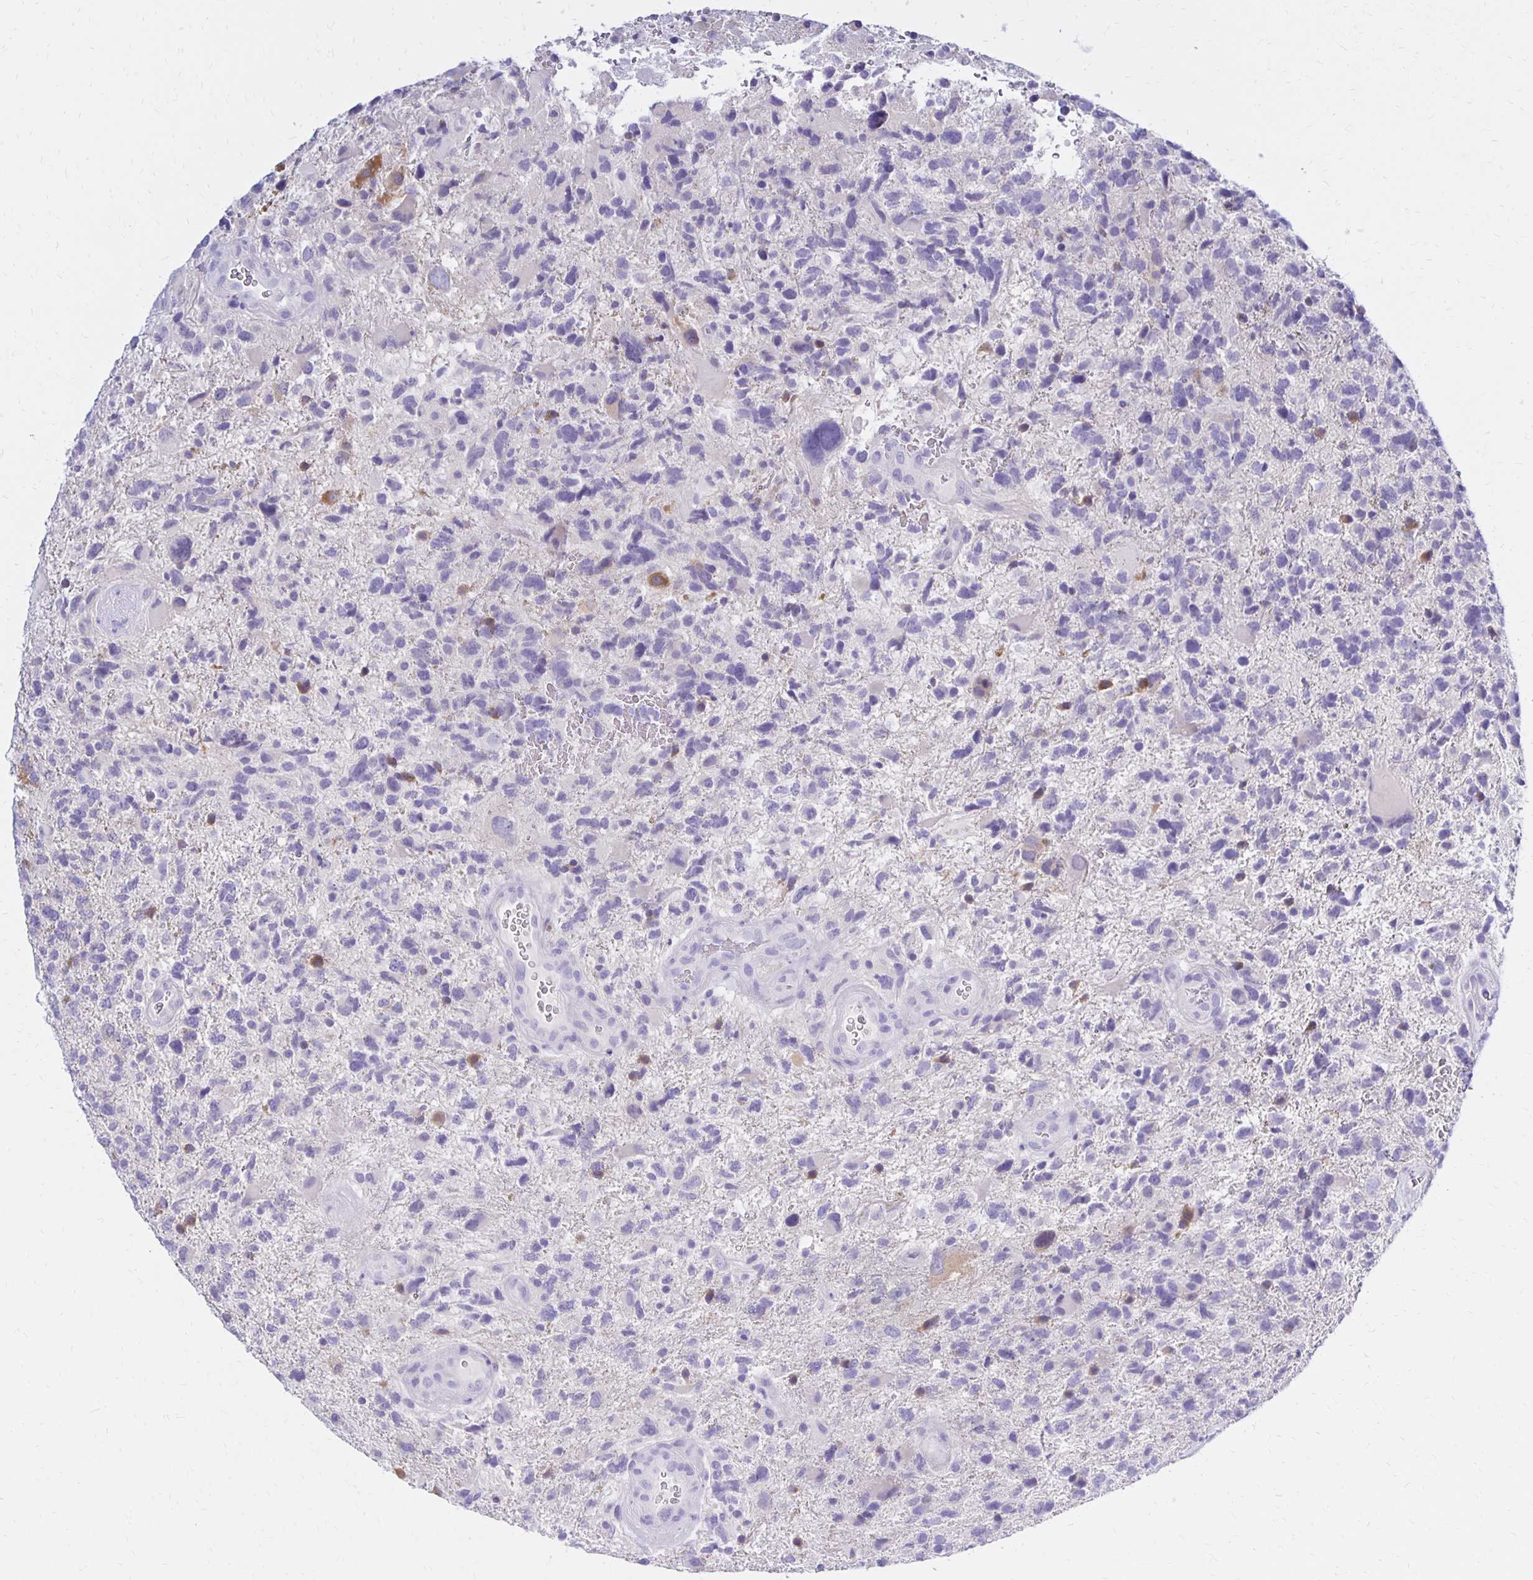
{"staining": {"intensity": "negative", "quantity": "none", "location": "none"}, "tissue": "glioma", "cell_type": "Tumor cells", "image_type": "cancer", "snomed": [{"axis": "morphology", "description": "Glioma, malignant, High grade"}, {"axis": "topography", "description": "Brain"}], "caption": "High power microscopy image of an IHC photomicrograph of malignant glioma (high-grade), revealing no significant staining in tumor cells.", "gene": "FNTB", "patient": {"sex": "female", "age": 71}}